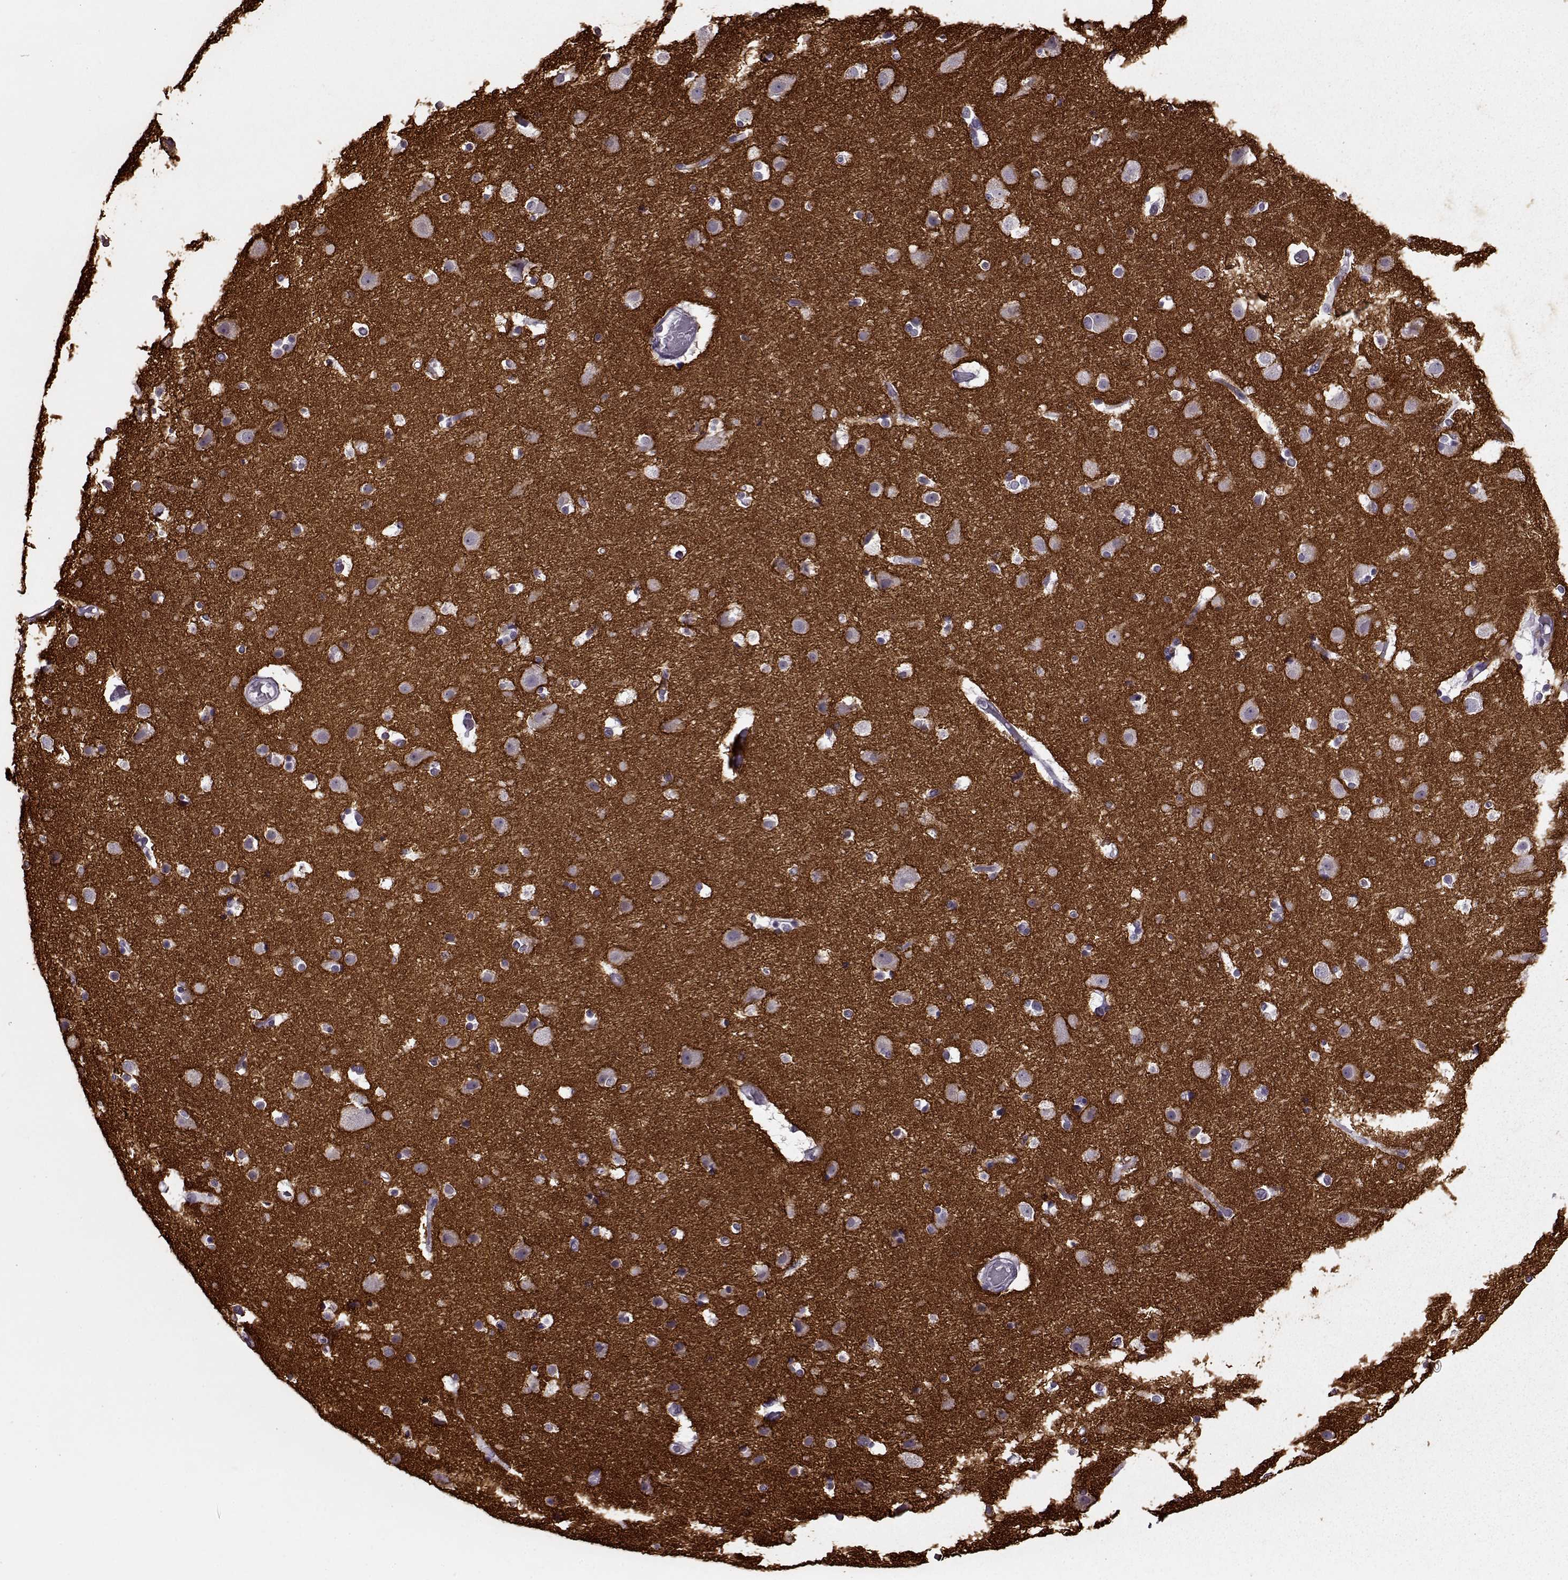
{"staining": {"intensity": "negative", "quantity": "none", "location": "none"}, "tissue": "cerebral cortex", "cell_type": "Endothelial cells", "image_type": "normal", "snomed": [{"axis": "morphology", "description": "Normal tissue, NOS"}, {"axis": "topography", "description": "Cerebral cortex"}], "caption": "IHC image of benign cerebral cortex: cerebral cortex stained with DAB (3,3'-diaminobenzidine) demonstrates no significant protein positivity in endothelial cells.", "gene": "STX1A", "patient": {"sex": "female", "age": 52}}